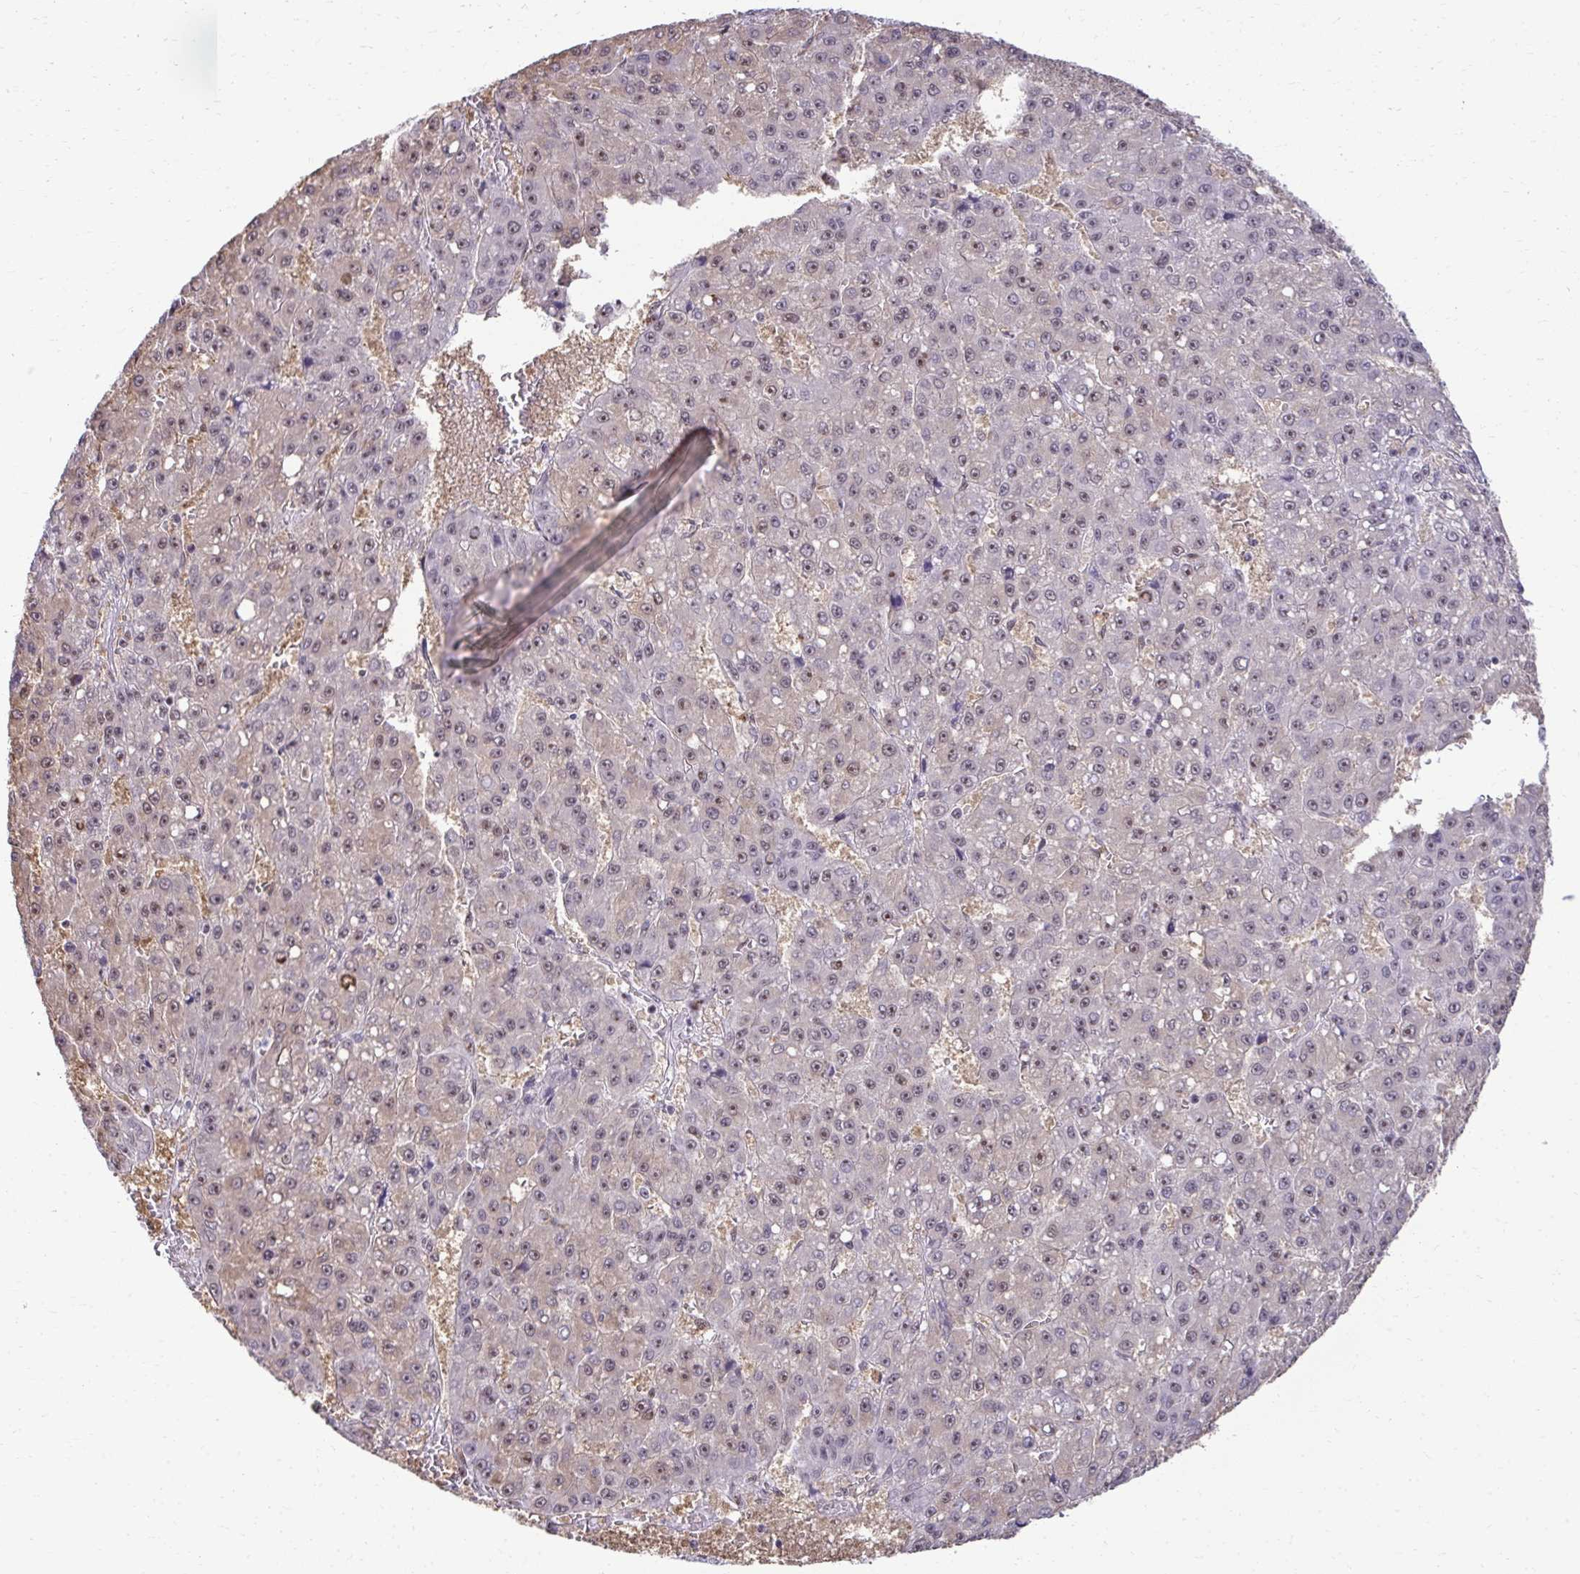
{"staining": {"intensity": "weak", "quantity": "25%-75%", "location": "nuclear"}, "tissue": "liver cancer", "cell_type": "Tumor cells", "image_type": "cancer", "snomed": [{"axis": "morphology", "description": "Carcinoma, Hepatocellular, NOS"}, {"axis": "topography", "description": "Liver"}], "caption": "DAB (3,3'-diaminobenzidine) immunohistochemical staining of liver hepatocellular carcinoma reveals weak nuclear protein expression in approximately 25%-75% of tumor cells. Using DAB (3,3'-diaminobenzidine) (brown) and hematoxylin (blue) stains, captured at high magnification using brightfield microscopy.", "gene": "PELP1", "patient": {"sex": "male", "age": 70}}